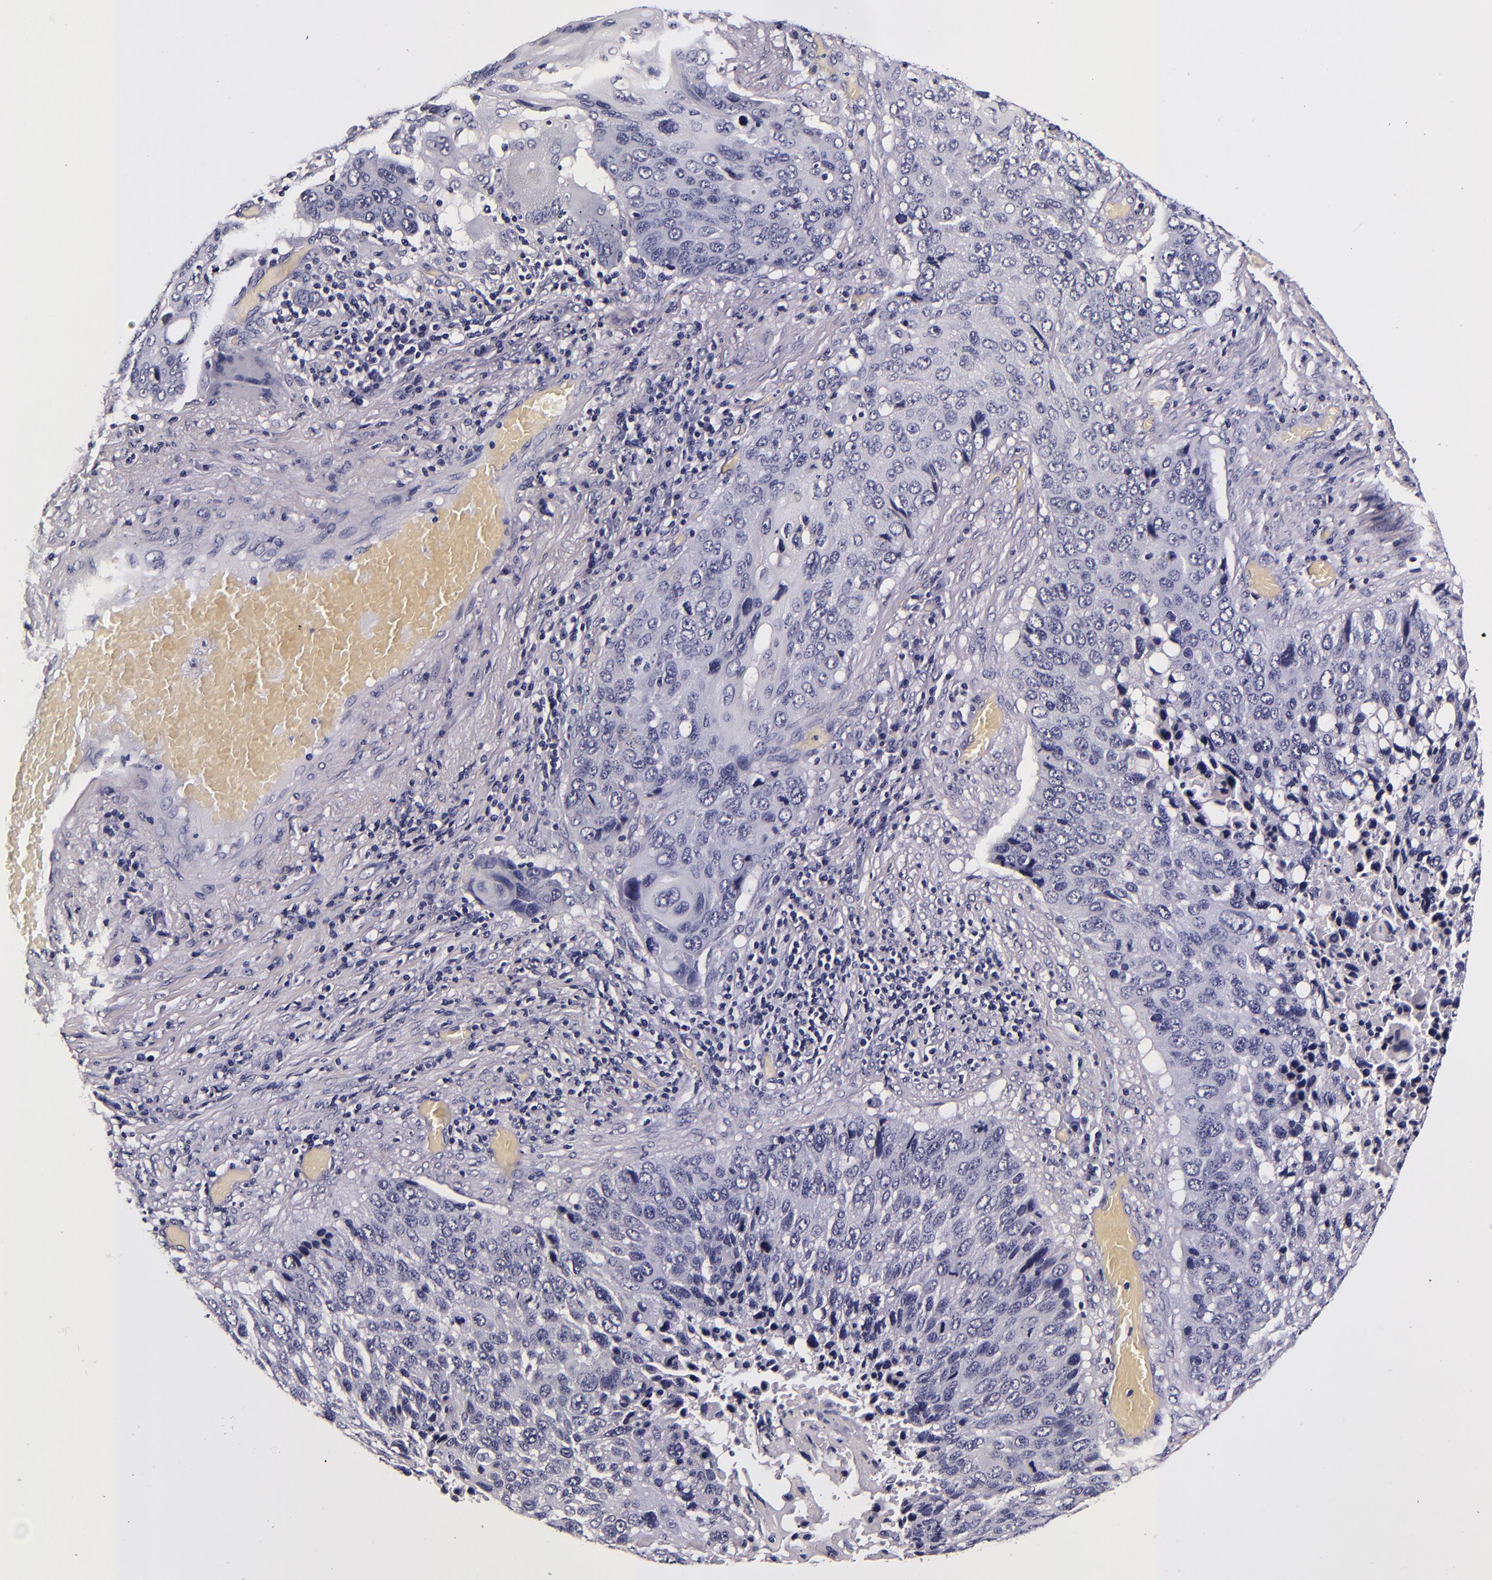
{"staining": {"intensity": "negative", "quantity": "none", "location": "none"}, "tissue": "lung cancer", "cell_type": "Tumor cells", "image_type": "cancer", "snomed": [{"axis": "morphology", "description": "Squamous cell carcinoma, NOS"}, {"axis": "topography", "description": "Lung"}], "caption": "Immunohistochemistry (IHC) of human squamous cell carcinoma (lung) exhibits no staining in tumor cells. (Stains: DAB immunohistochemistry with hematoxylin counter stain, Microscopy: brightfield microscopy at high magnification).", "gene": "FBN1", "patient": {"sex": "male", "age": 68}}